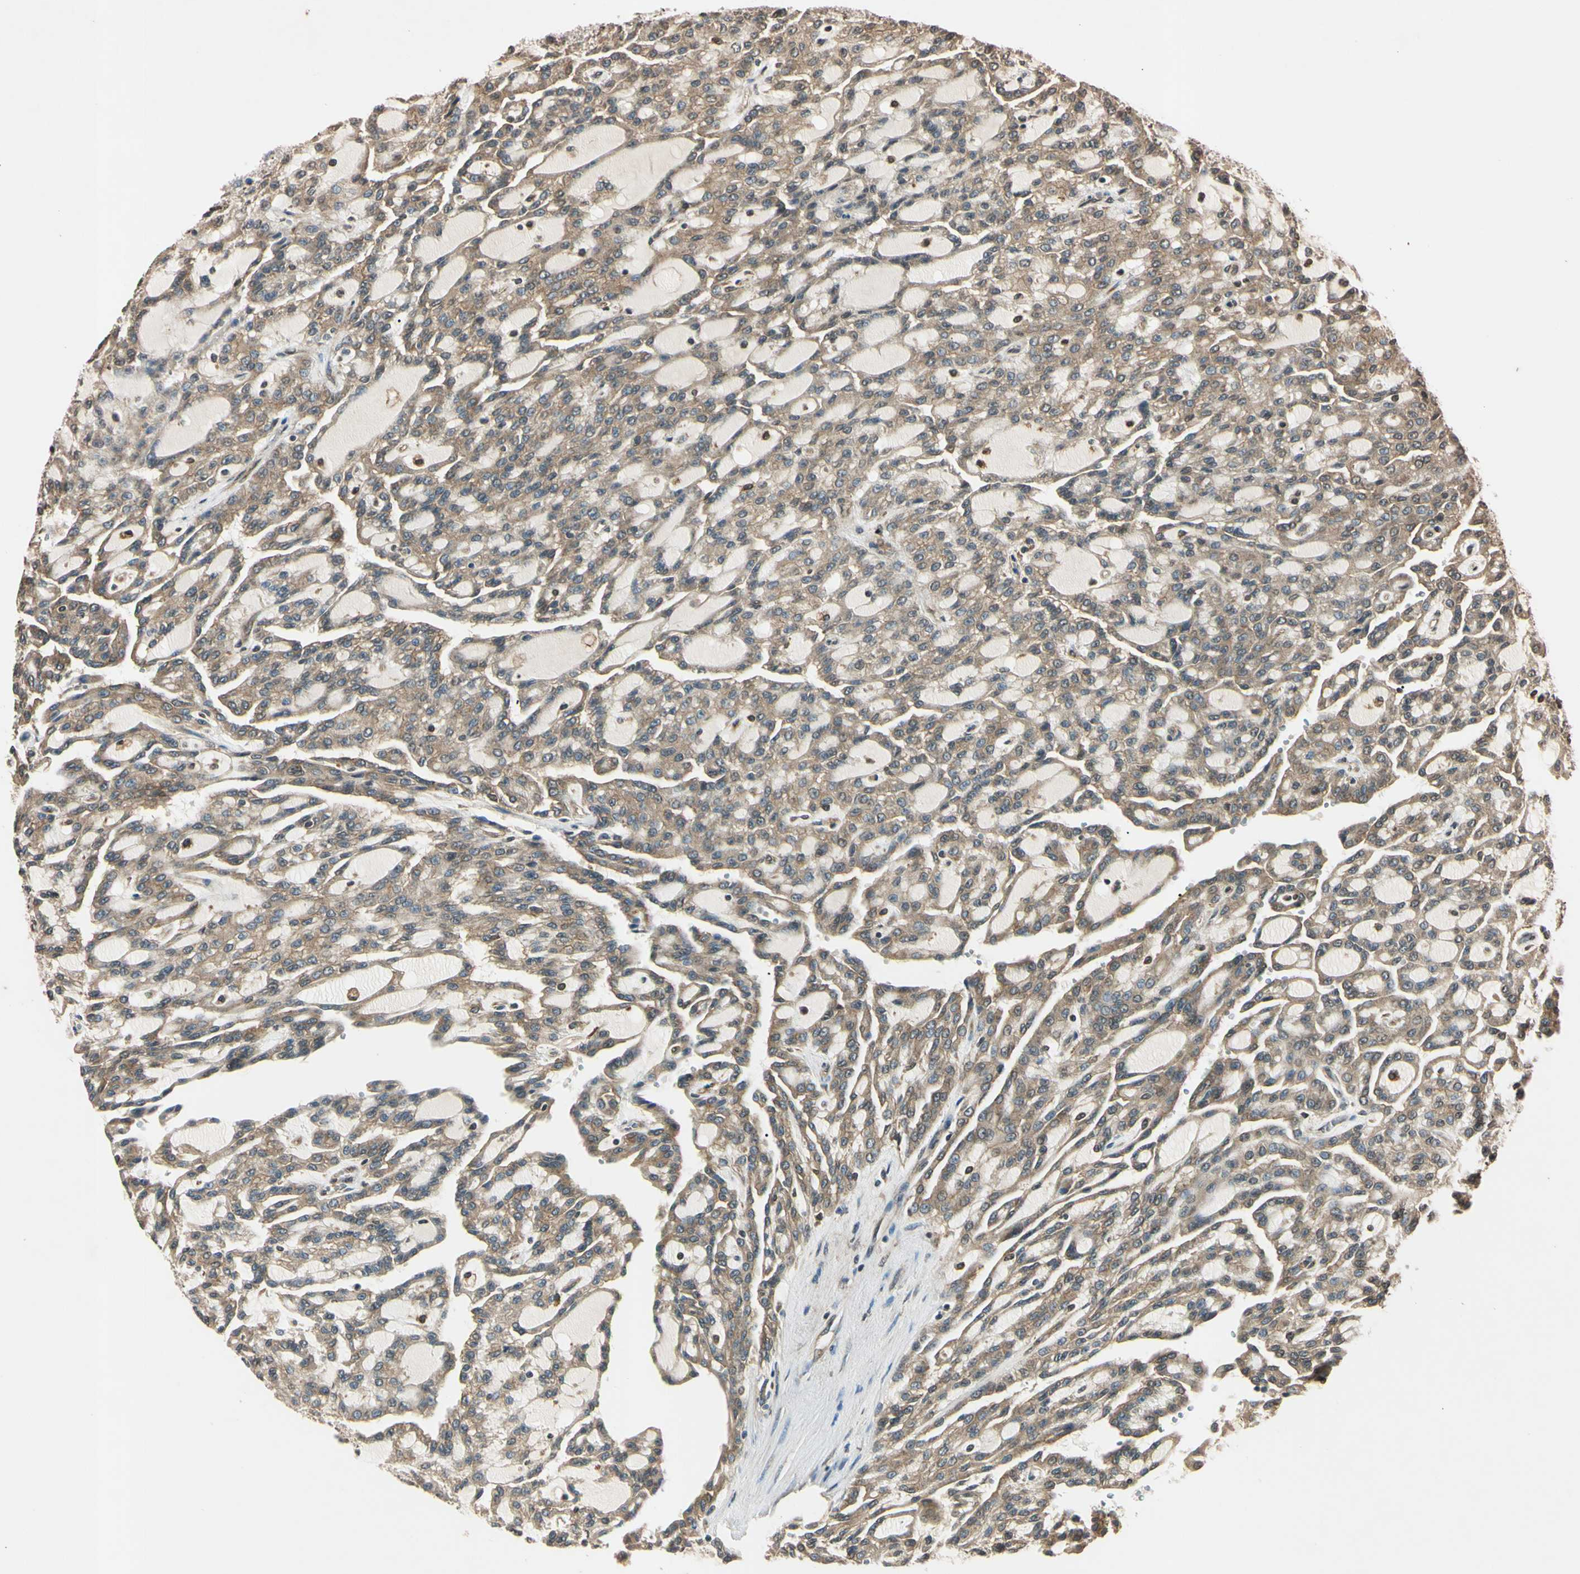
{"staining": {"intensity": "weak", "quantity": "25%-75%", "location": "cytoplasmic/membranous"}, "tissue": "renal cancer", "cell_type": "Tumor cells", "image_type": "cancer", "snomed": [{"axis": "morphology", "description": "Adenocarcinoma, NOS"}, {"axis": "topography", "description": "Kidney"}], "caption": "Immunohistochemical staining of human renal adenocarcinoma demonstrates low levels of weak cytoplasmic/membranous positivity in approximately 25%-75% of tumor cells.", "gene": "EPN1", "patient": {"sex": "male", "age": 63}}